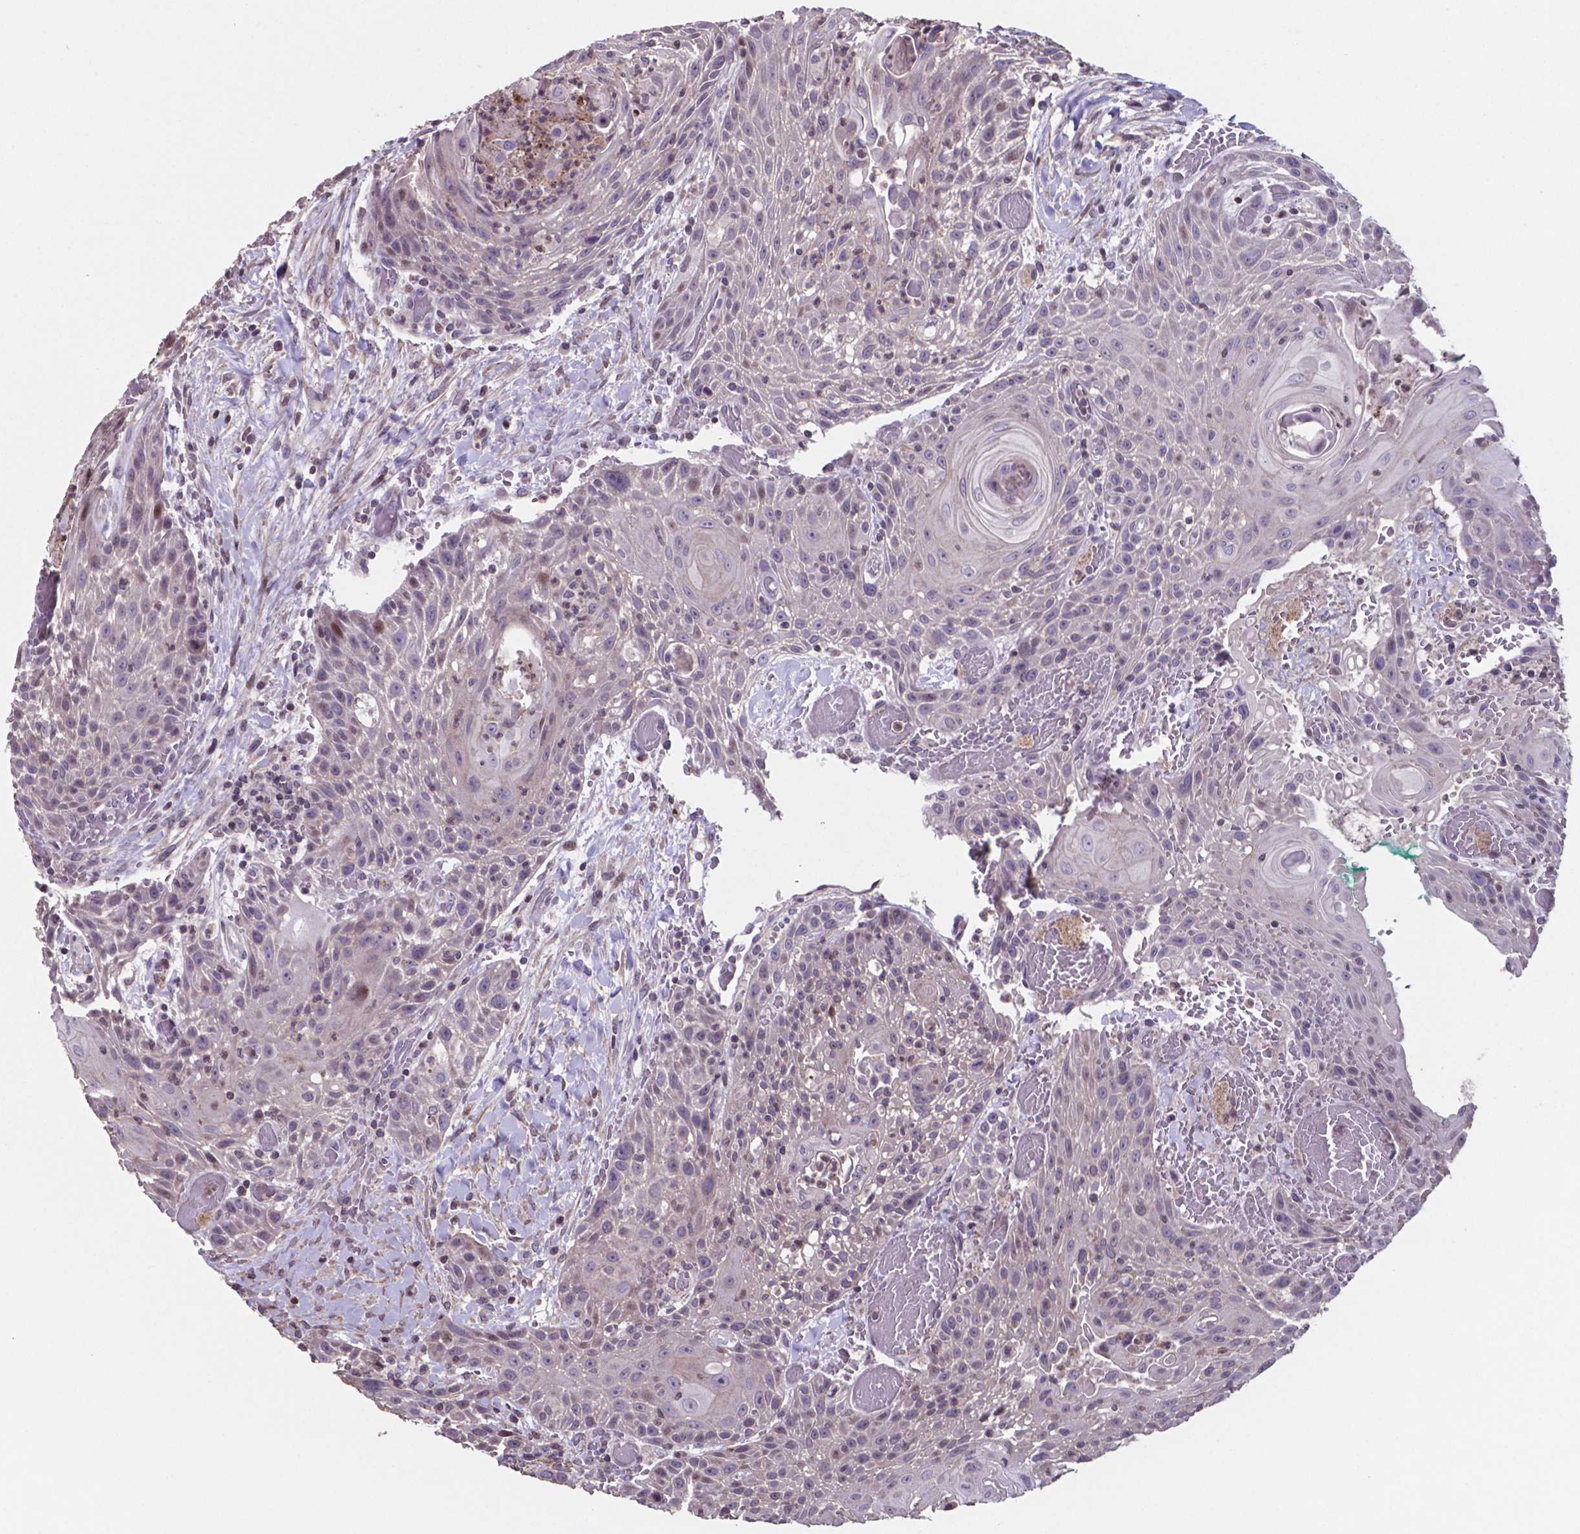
{"staining": {"intensity": "negative", "quantity": "none", "location": "none"}, "tissue": "head and neck cancer", "cell_type": "Tumor cells", "image_type": "cancer", "snomed": [{"axis": "morphology", "description": "Squamous cell carcinoma, NOS"}, {"axis": "topography", "description": "Head-Neck"}], "caption": "IHC photomicrograph of neoplastic tissue: head and neck cancer (squamous cell carcinoma) stained with DAB reveals no significant protein positivity in tumor cells.", "gene": "MLC1", "patient": {"sex": "male", "age": 69}}